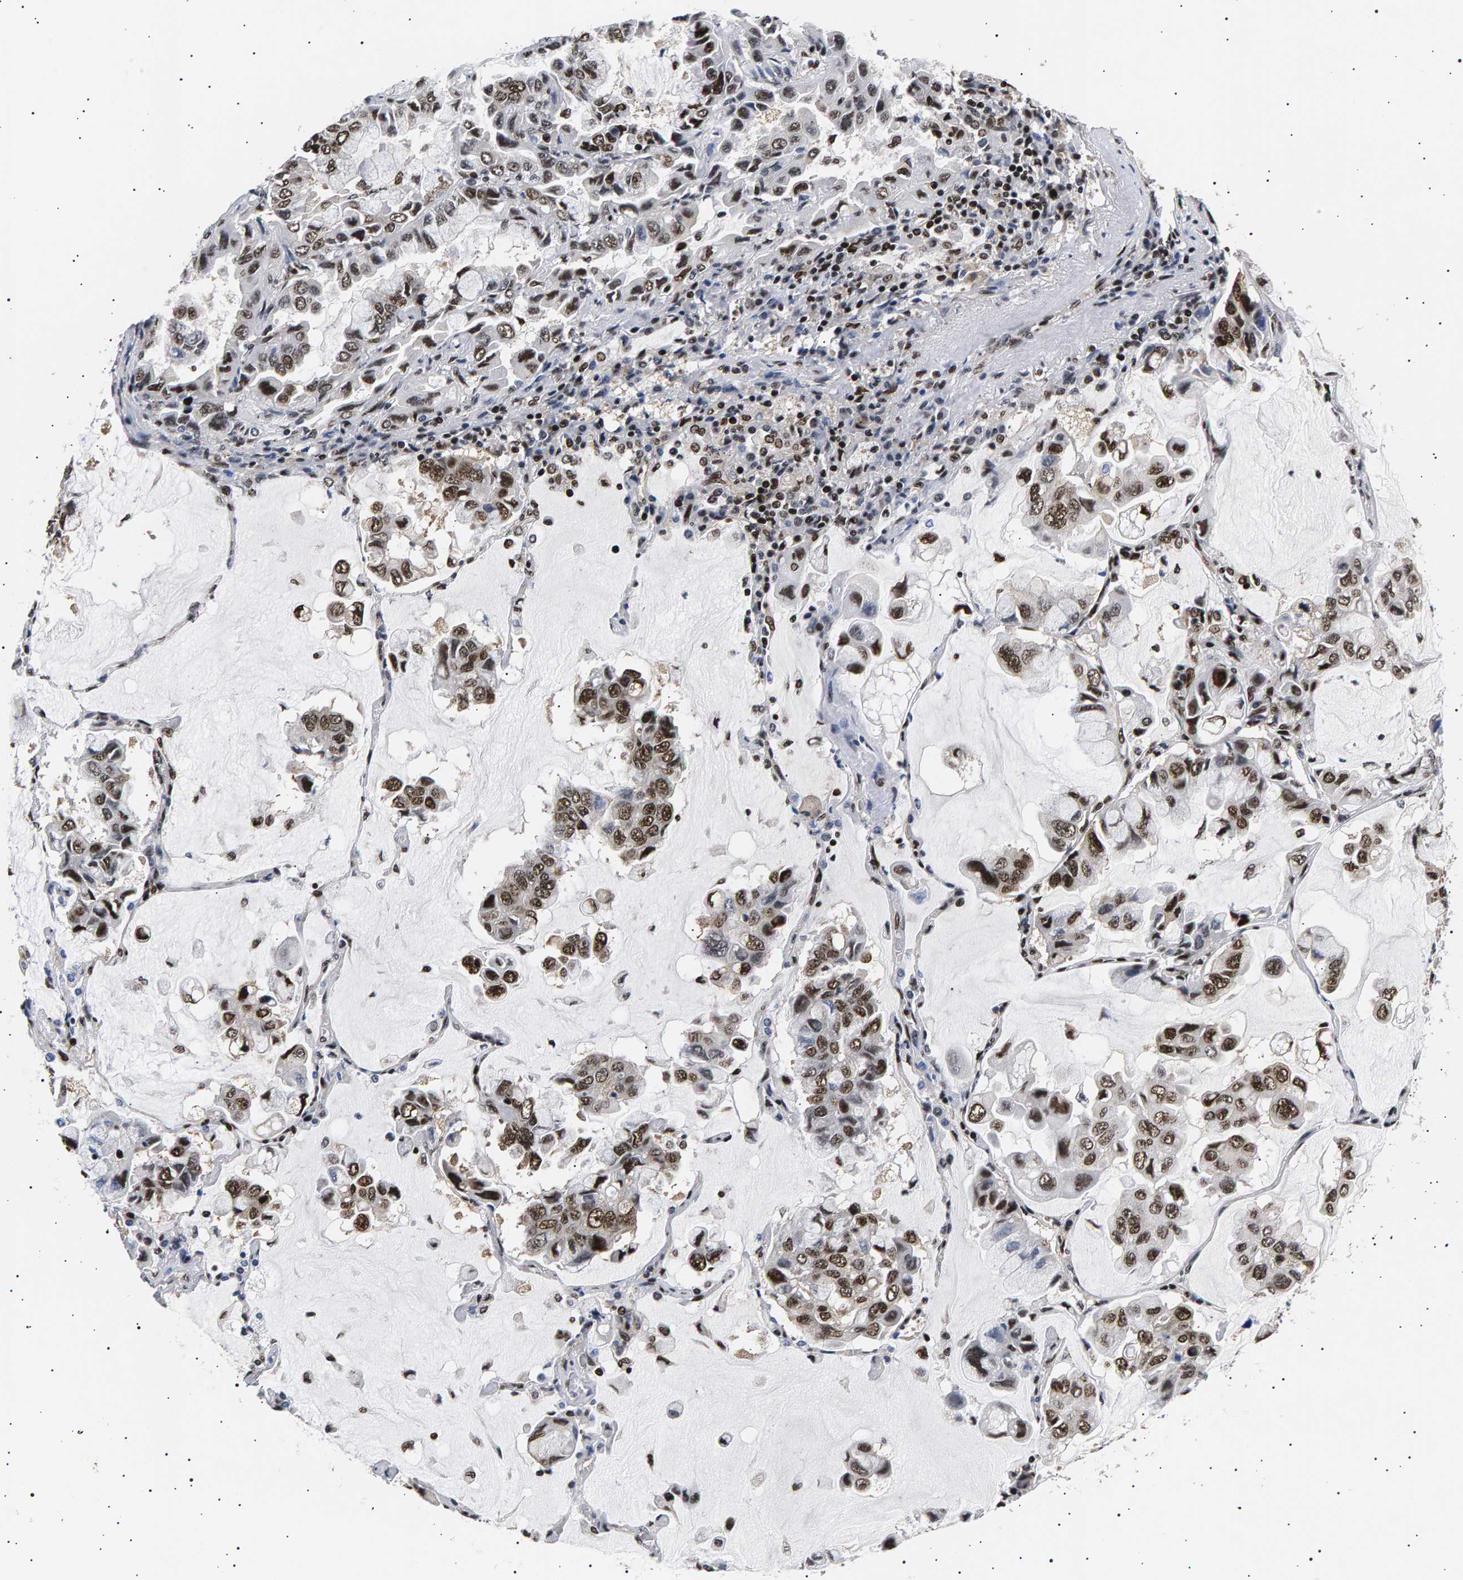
{"staining": {"intensity": "strong", "quantity": ">75%", "location": "nuclear"}, "tissue": "lung cancer", "cell_type": "Tumor cells", "image_type": "cancer", "snomed": [{"axis": "morphology", "description": "Adenocarcinoma, NOS"}, {"axis": "topography", "description": "Lung"}], "caption": "Strong nuclear staining is seen in approximately >75% of tumor cells in adenocarcinoma (lung).", "gene": "ANKRD40", "patient": {"sex": "male", "age": 64}}